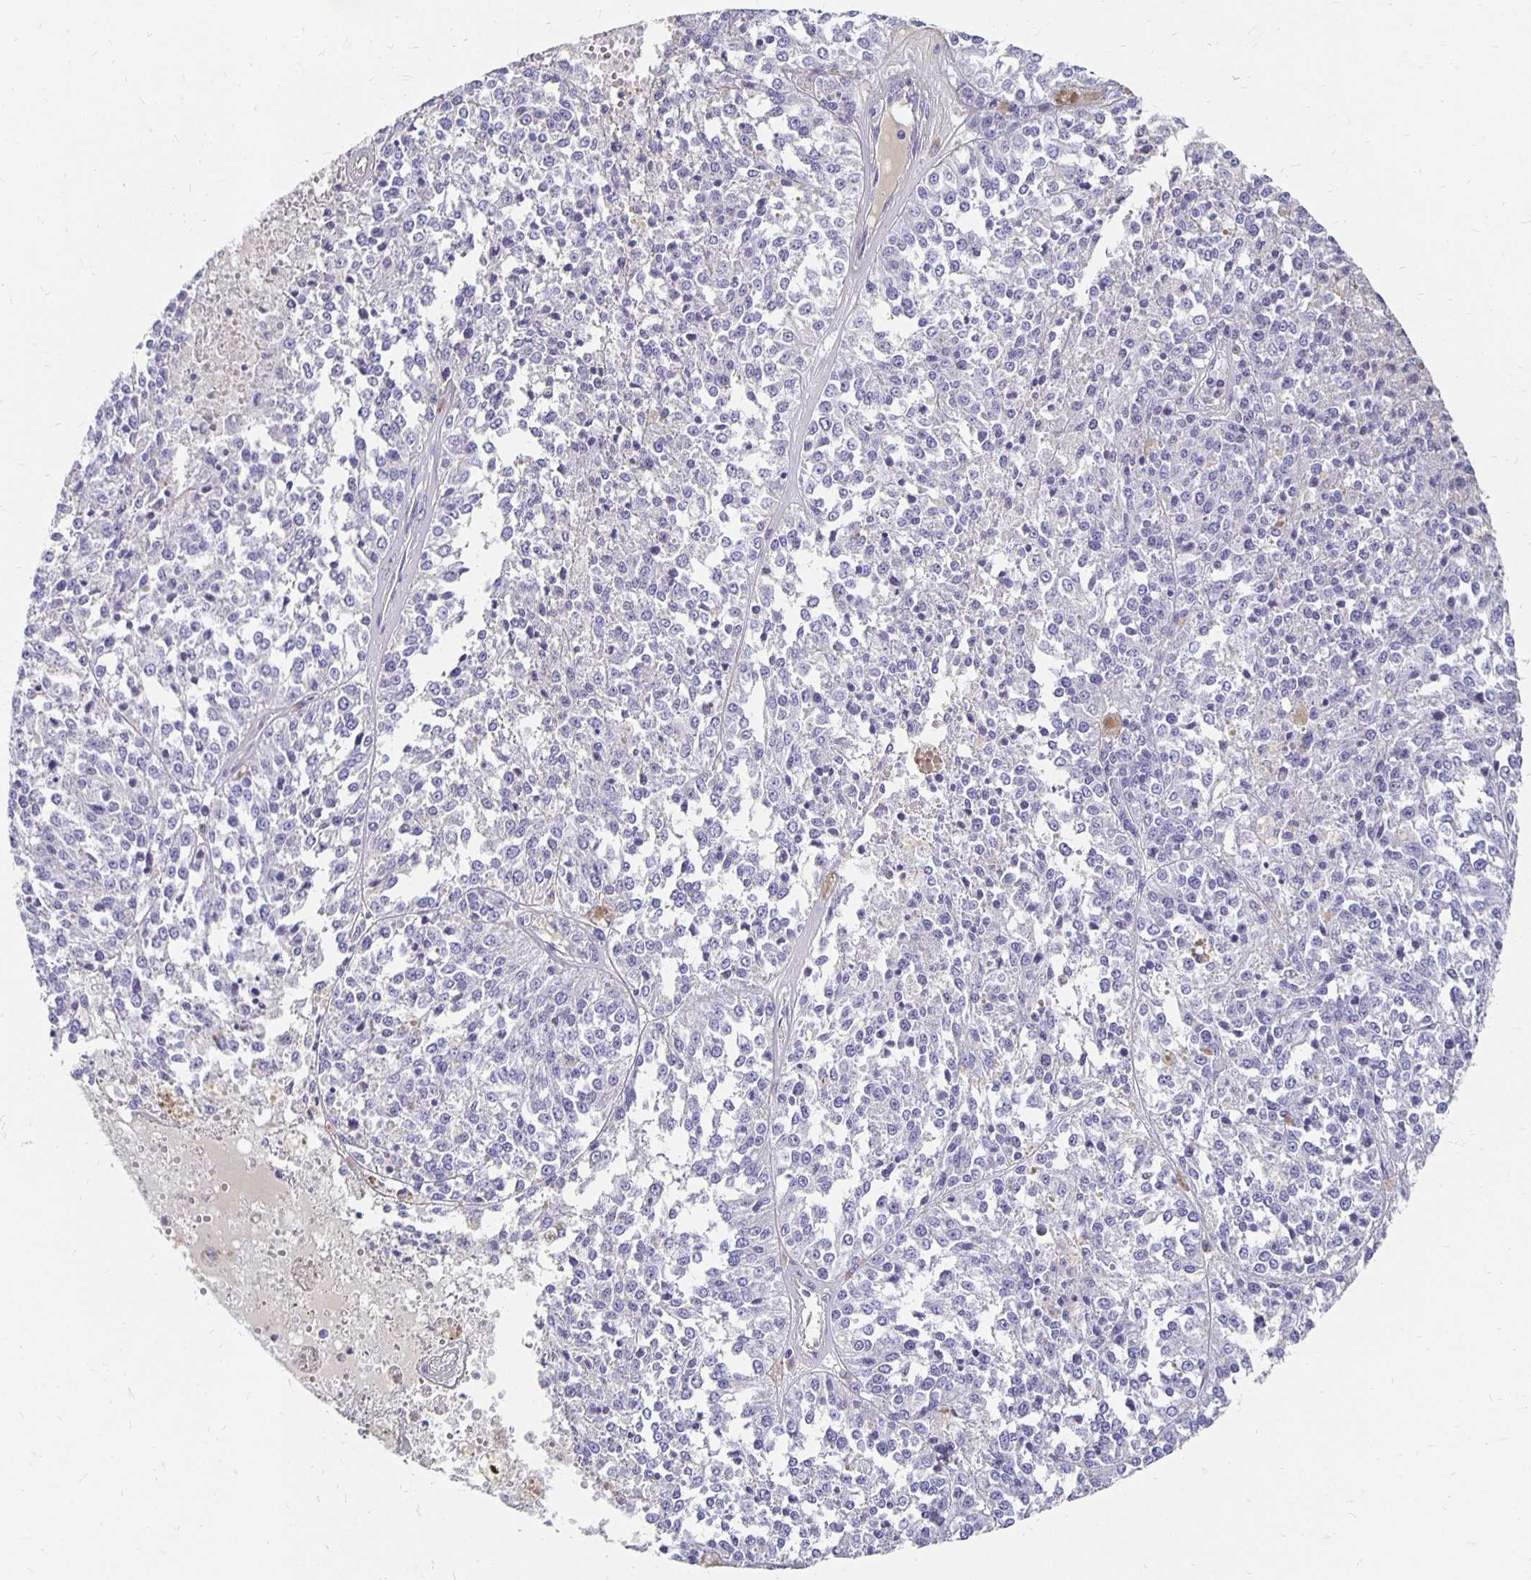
{"staining": {"intensity": "negative", "quantity": "none", "location": "none"}, "tissue": "melanoma", "cell_type": "Tumor cells", "image_type": "cancer", "snomed": [{"axis": "morphology", "description": "Malignant melanoma, Metastatic site"}, {"axis": "topography", "description": "Lymph node"}], "caption": "Immunohistochemical staining of human melanoma displays no significant positivity in tumor cells. The staining was performed using DAB to visualize the protein expression in brown, while the nuclei were stained in blue with hematoxylin (Magnification: 20x).", "gene": "APOB", "patient": {"sex": "female", "age": 64}}